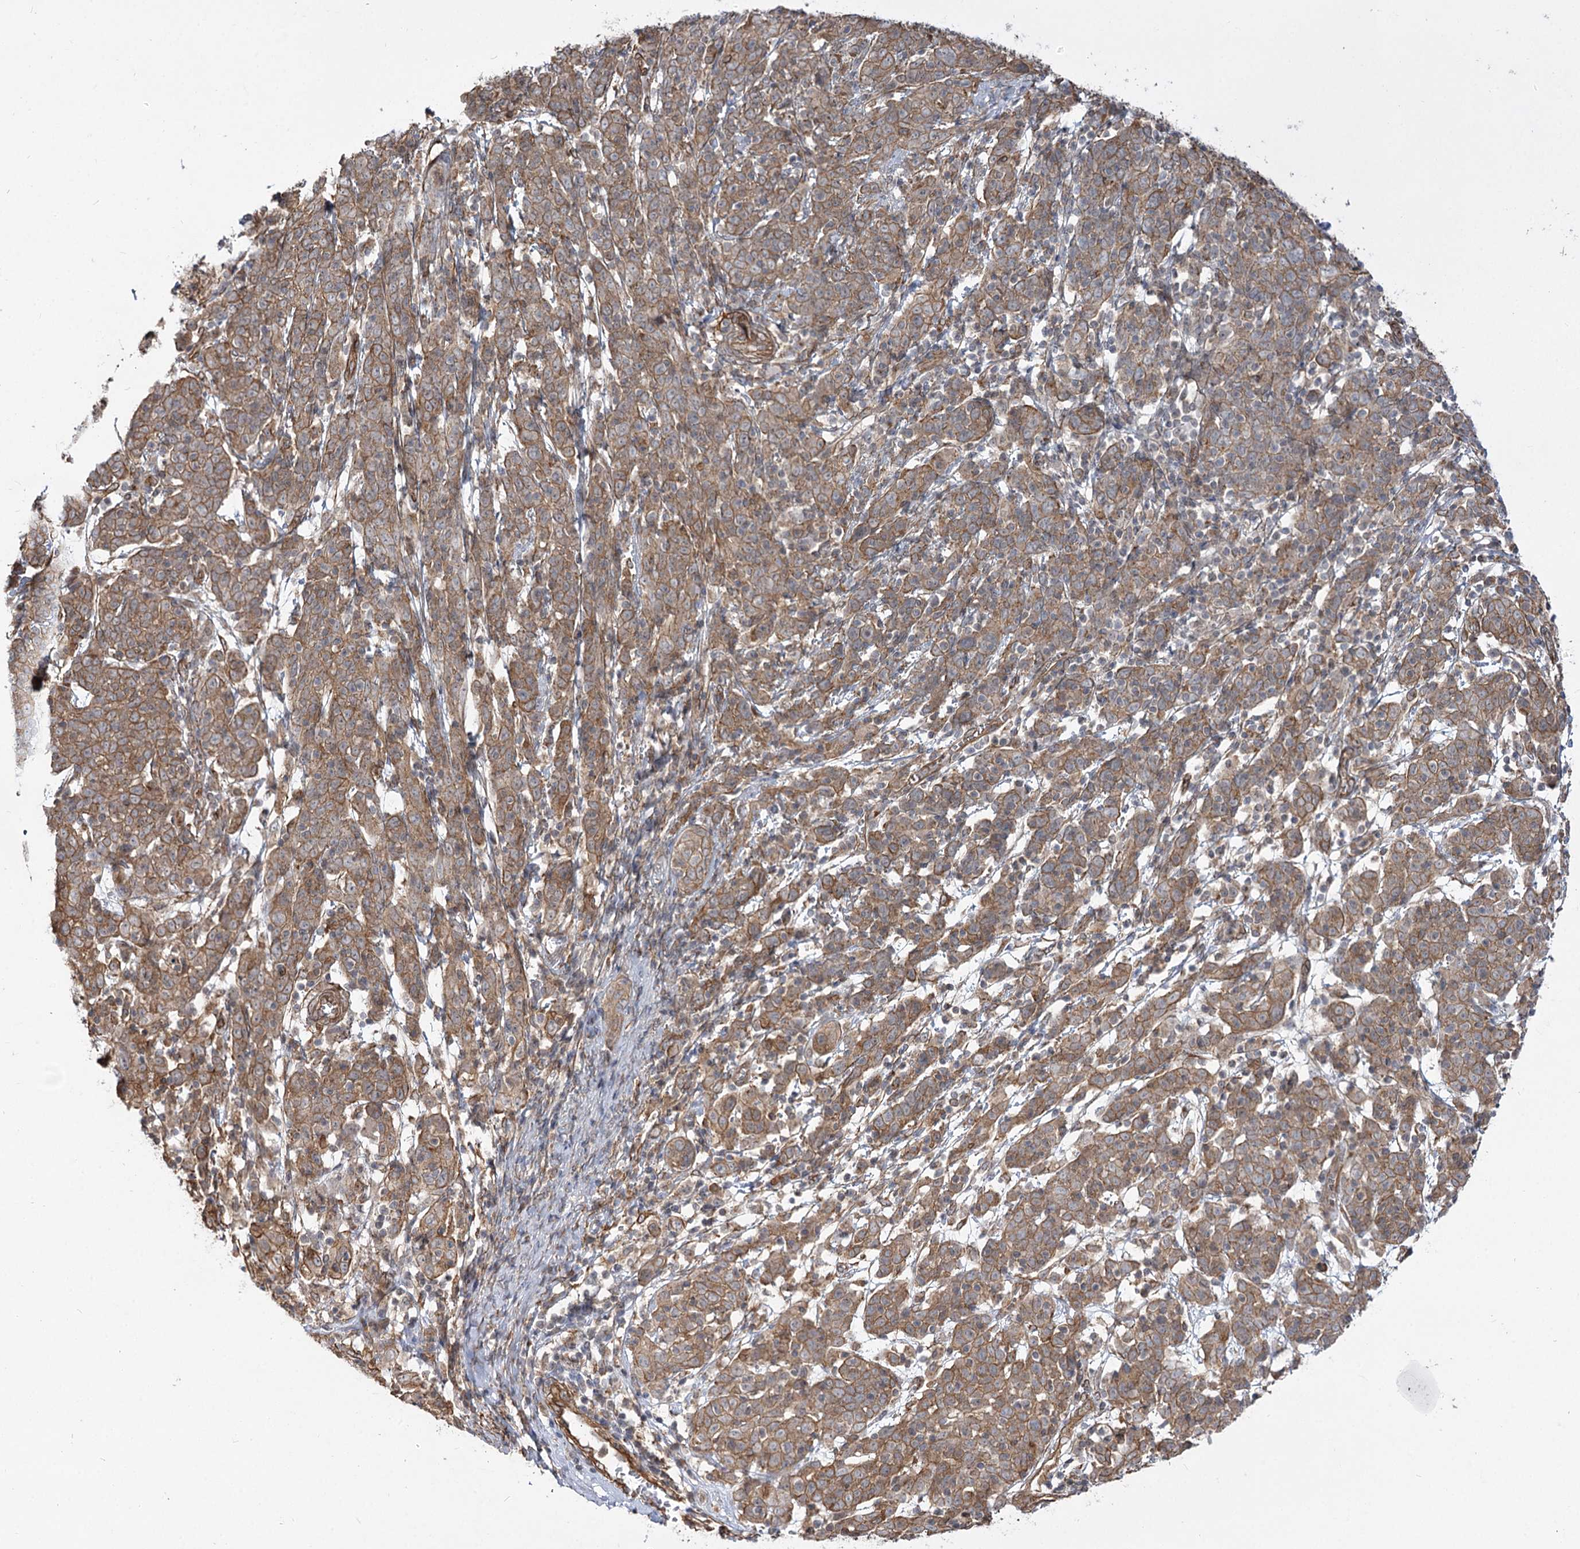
{"staining": {"intensity": "moderate", "quantity": ">75%", "location": "cytoplasmic/membranous"}, "tissue": "cervical cancer", "cell_type": "Tumor cells", "image_type": "cancer", "snomed": [{"axis": "morphology", "description": "Squamous cell carcinoma, NOS"}, {"axis": "topography", "description": "Cervix"}], "caption": "DAB (3,3'-diaminobenzidine) immunohistochemical staining of human cervical squamous cell carcinoma shows moderate cytoplasmic/membranous protein expression in approximately >75% of tumor cells. (Stains: DAB (3,3'-diaminobenzidine) in brown, nuclei in blue, Microscopy: brightfield microscopy at high magnification).", "gene": "SH3BP5L", "patient": {"sex": "female", "age": 67}}